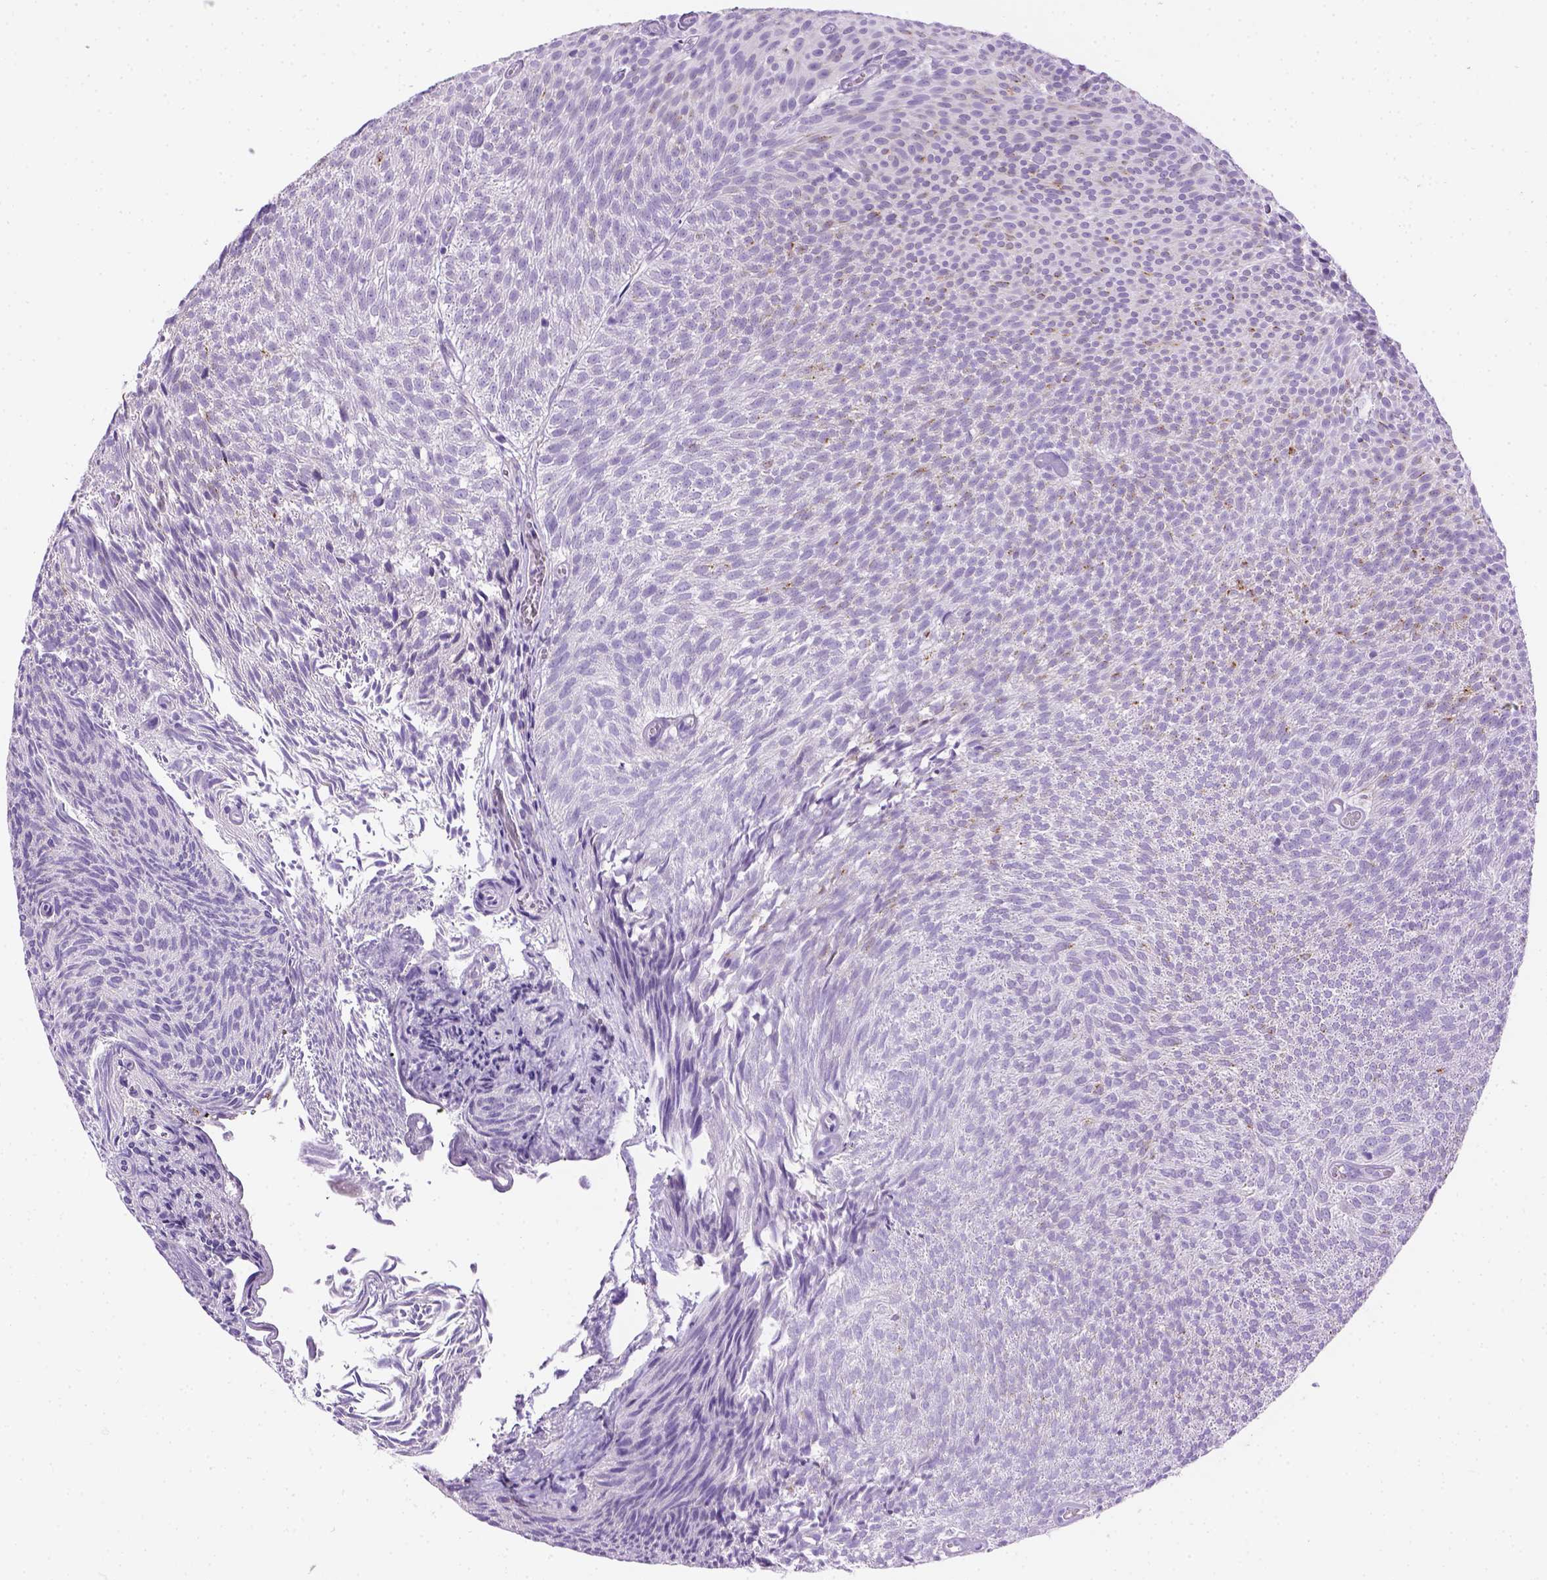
{"staining": {"intensity": "negative", "quantity": "none", "location": "none"}, "tissue": "urothelial cancer", "cell_type": "Tumor cells", "image_type": "cancer", "snomed": [{"axis": "morphology", "description": "Urothelial carcinoma, Low grade"}, {"axis": "topography", "description": "Urinary bladder"}], "caption": "Tumor cells show no significant positivity in urothelial cancer.", "gene": "TMEM38A", "patient": {"sex": "male", "age": 77}}